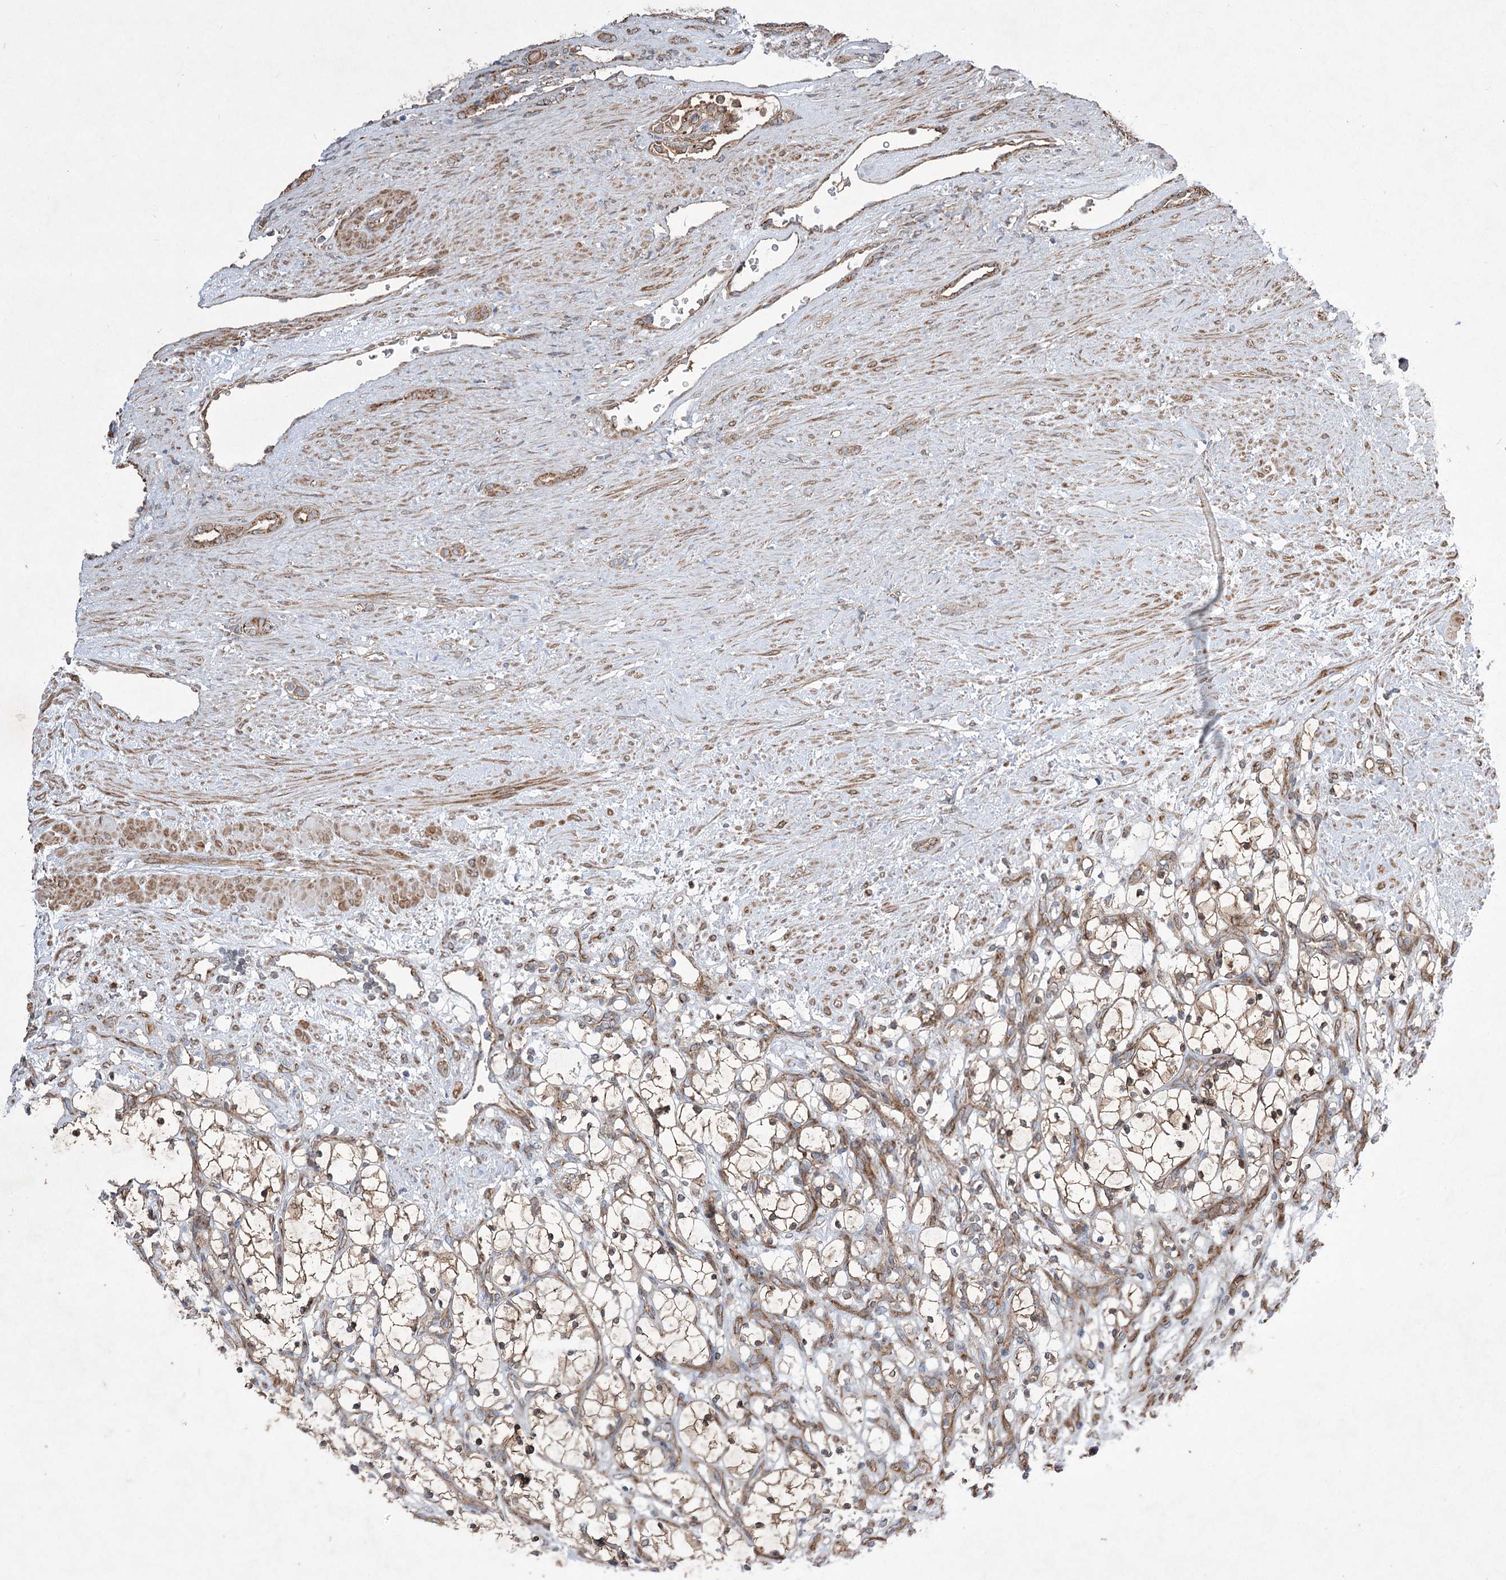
{"staining": {"intensity": "moderate", "quantity": "<25%", "location": "cytoplasmic/membranous"}, "tissue": "renal cancer", "cell_type": "Tumor cells", "image_type": "cancer", "snomed": [{"axis": "morphology", "description": "Adenocarcinoma, NOS"}, {"axis": "topography", "description": "Kidney"}], "caption": "This is a histology image of immunohistochemistry staining of renal cancer (adenocarcinoma), which shows moderate expression in the cytoplasmic/membranous of tumor cells.", "gene": "SERINC5", "patient": {"sex": "female", "age": 69}}